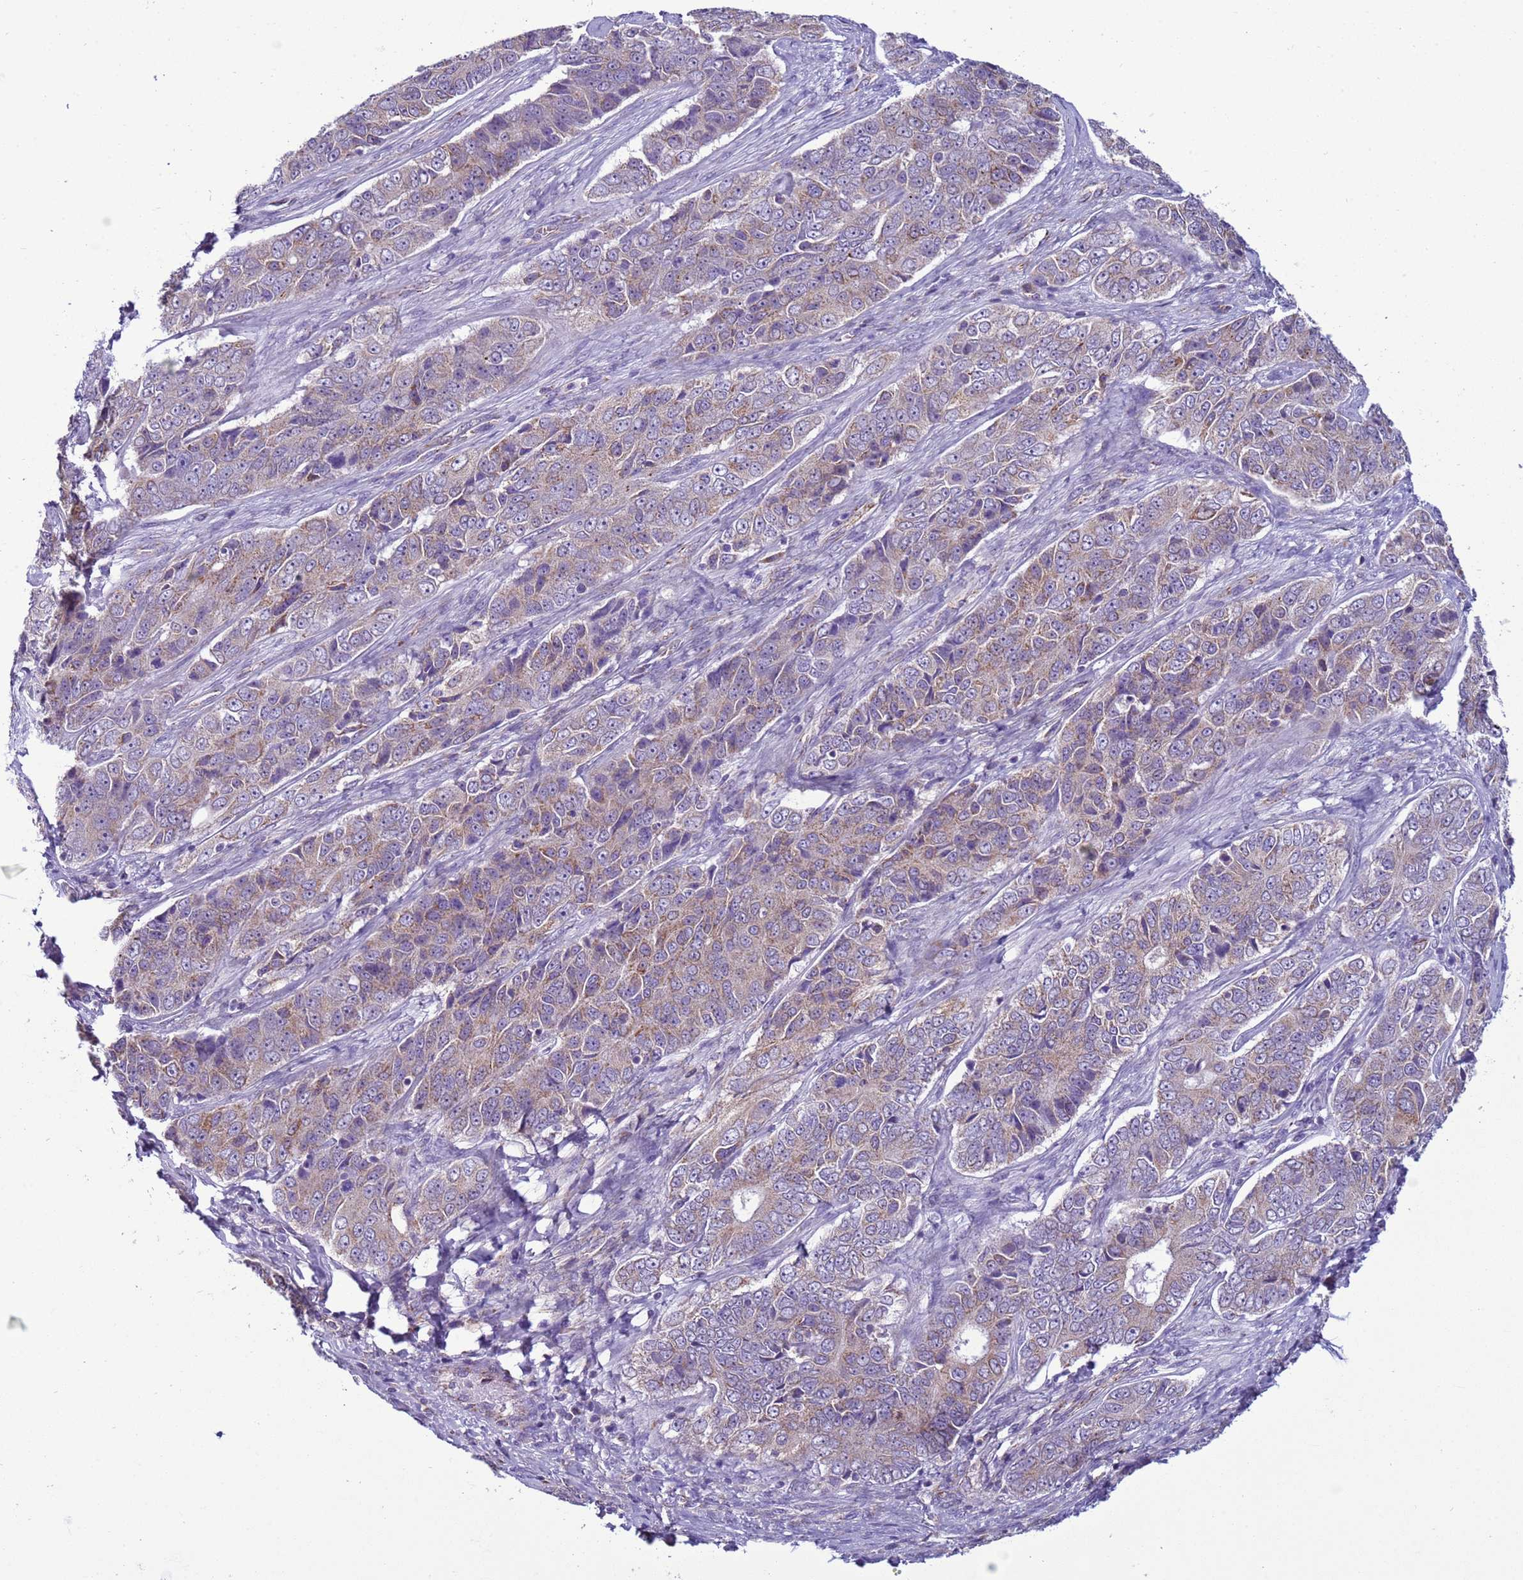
{"staining": {"intensity": "weak", "quantity": ">75%", "location": "cytoplasmic/membranous"}, "tissue": "ovarian cancer", "cell_type": "Tumor cells", "image_type": "cancer", "snomed": [{"axis": "morphology", "description": "Carcinoma, endometroid"}, {"axis": "topography", "description": "Ovary"}], "caption": "Immunohistochemistry (IHC) (DAB (3,3'-diaminobenzidine)) staining of human ovarian cancer shows weak cytoplasmic/membranous protein positivity in about >75% of tumor cells. (DAB (3,3'-diaminobenzidine) IHC with brightfield microscopy, high magnification).", "gene": "NCALD", "patient": {"sex": "female", "age": 51}}